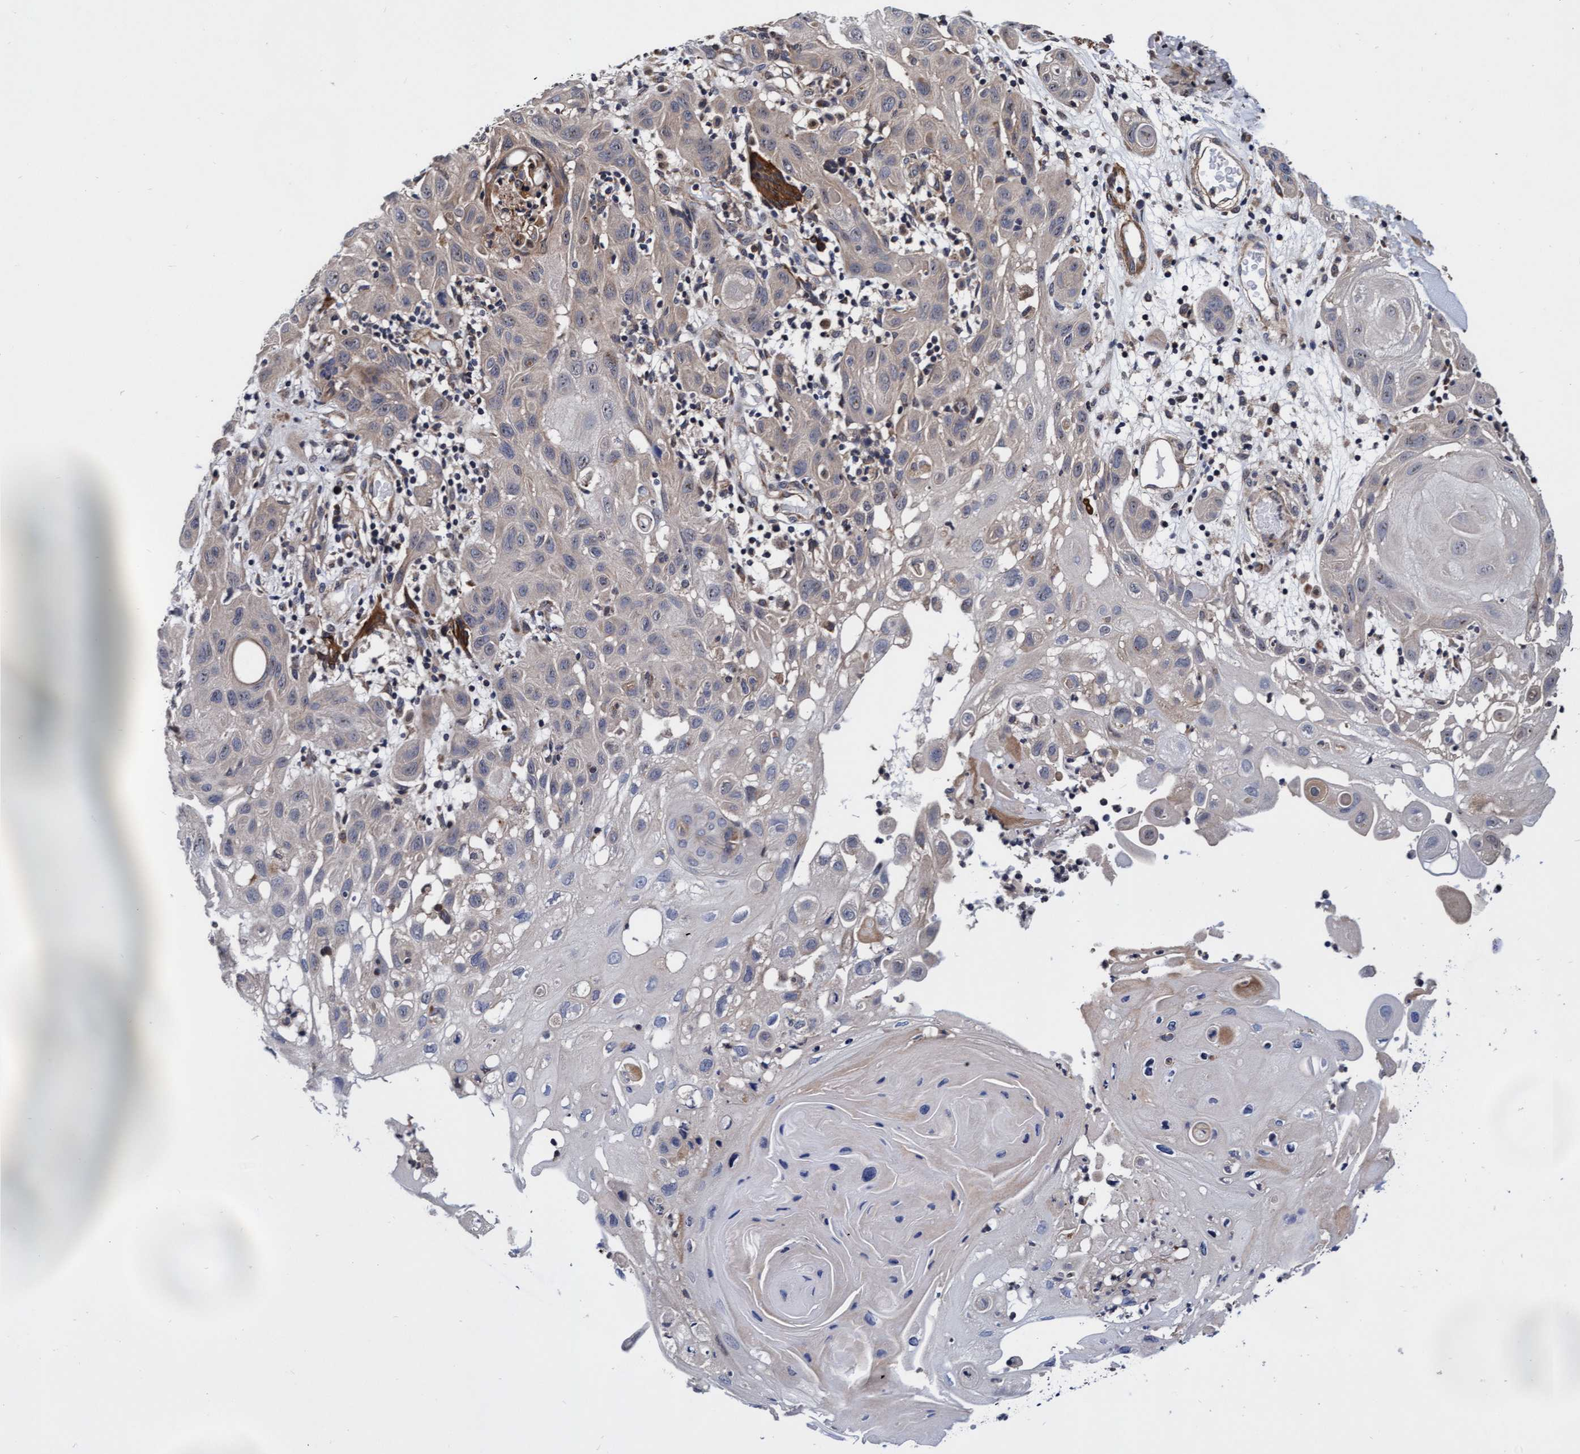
{"staining": {"intensity": "weak", "quantity": "25%-75%", "location": "cytoplasmic/membranous"}, "tissue": "skin cancer", "cell_type": "Tumor cells", "image_type": "cancer", "snomed": [{"axis": "morphology", "description": "Squamous cell carcinoma, NOS"}, {"axis": "topography", "description": "Skin"}], "caption": "Tumor cells exhibit weak cytoplasmic/membranous positivity in approximately 25%-75% of cells in skin cancer (squamous cell carcinoma).", "gene": "EFCAB13", "patient": {"sex": "female", "age": 96}}